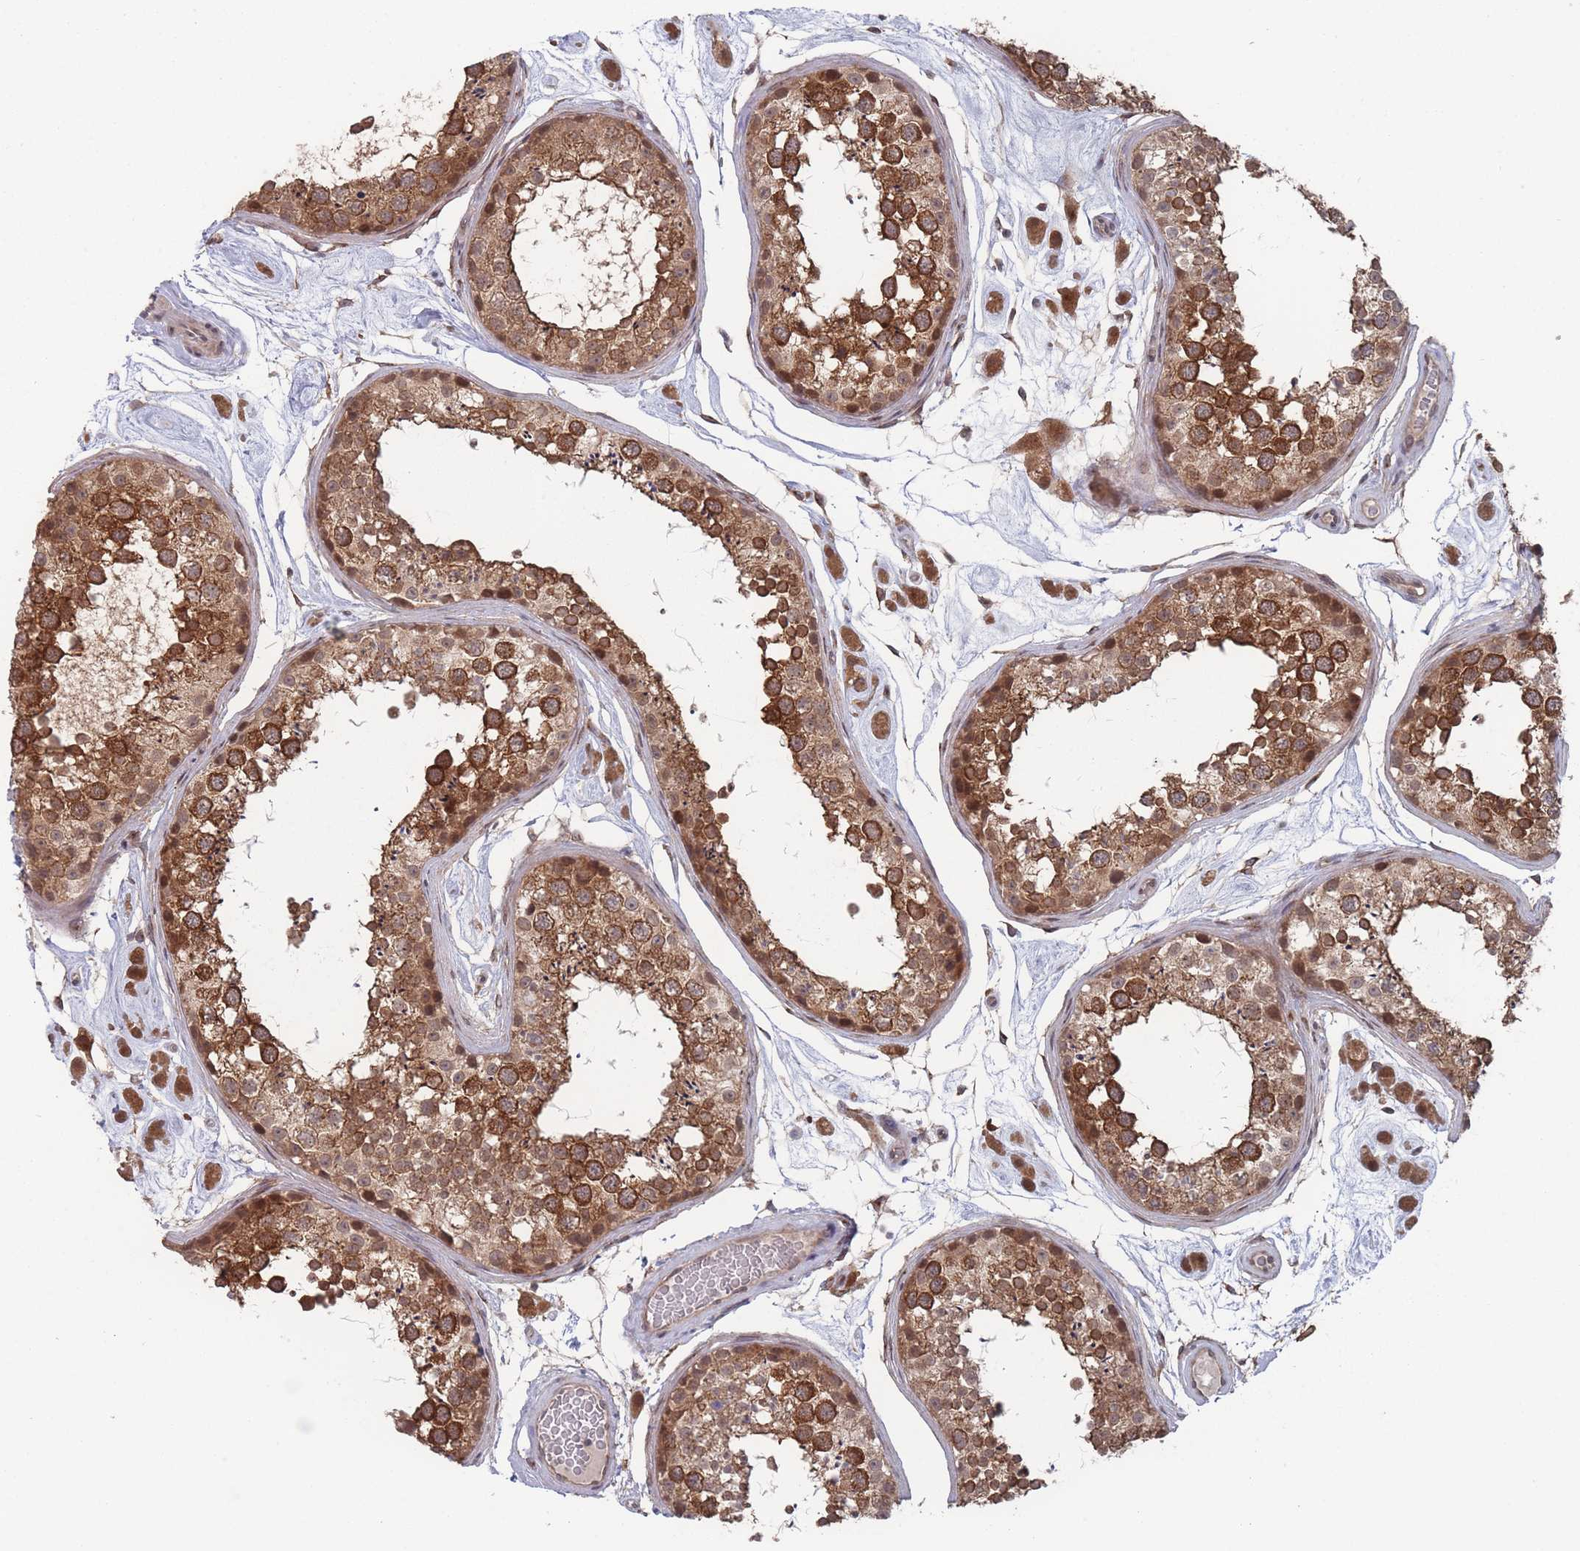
{"staining": {"intensity": "strong", "quantity": ">75%", "location": "cytoplasmic/membranous"}, "tissue": "testis", "cell_type": "Cells in seminiferous ducts", "image_type": "normal", "snomed": [{"axis": "morphology", "description": "Normal tissue, NOS"}, {"axis": "topography", "description": "Testis"}], "caption": "Testis stained with immunohistochemistry (IHC) demonstrates strong cytoplasmic/membranous expression in approximately >75% of cells in seminiferous ducts. Nuclei are stained in blue.", "gene": "CNTRL", "patient": {"sex": "male", "age": 25}}